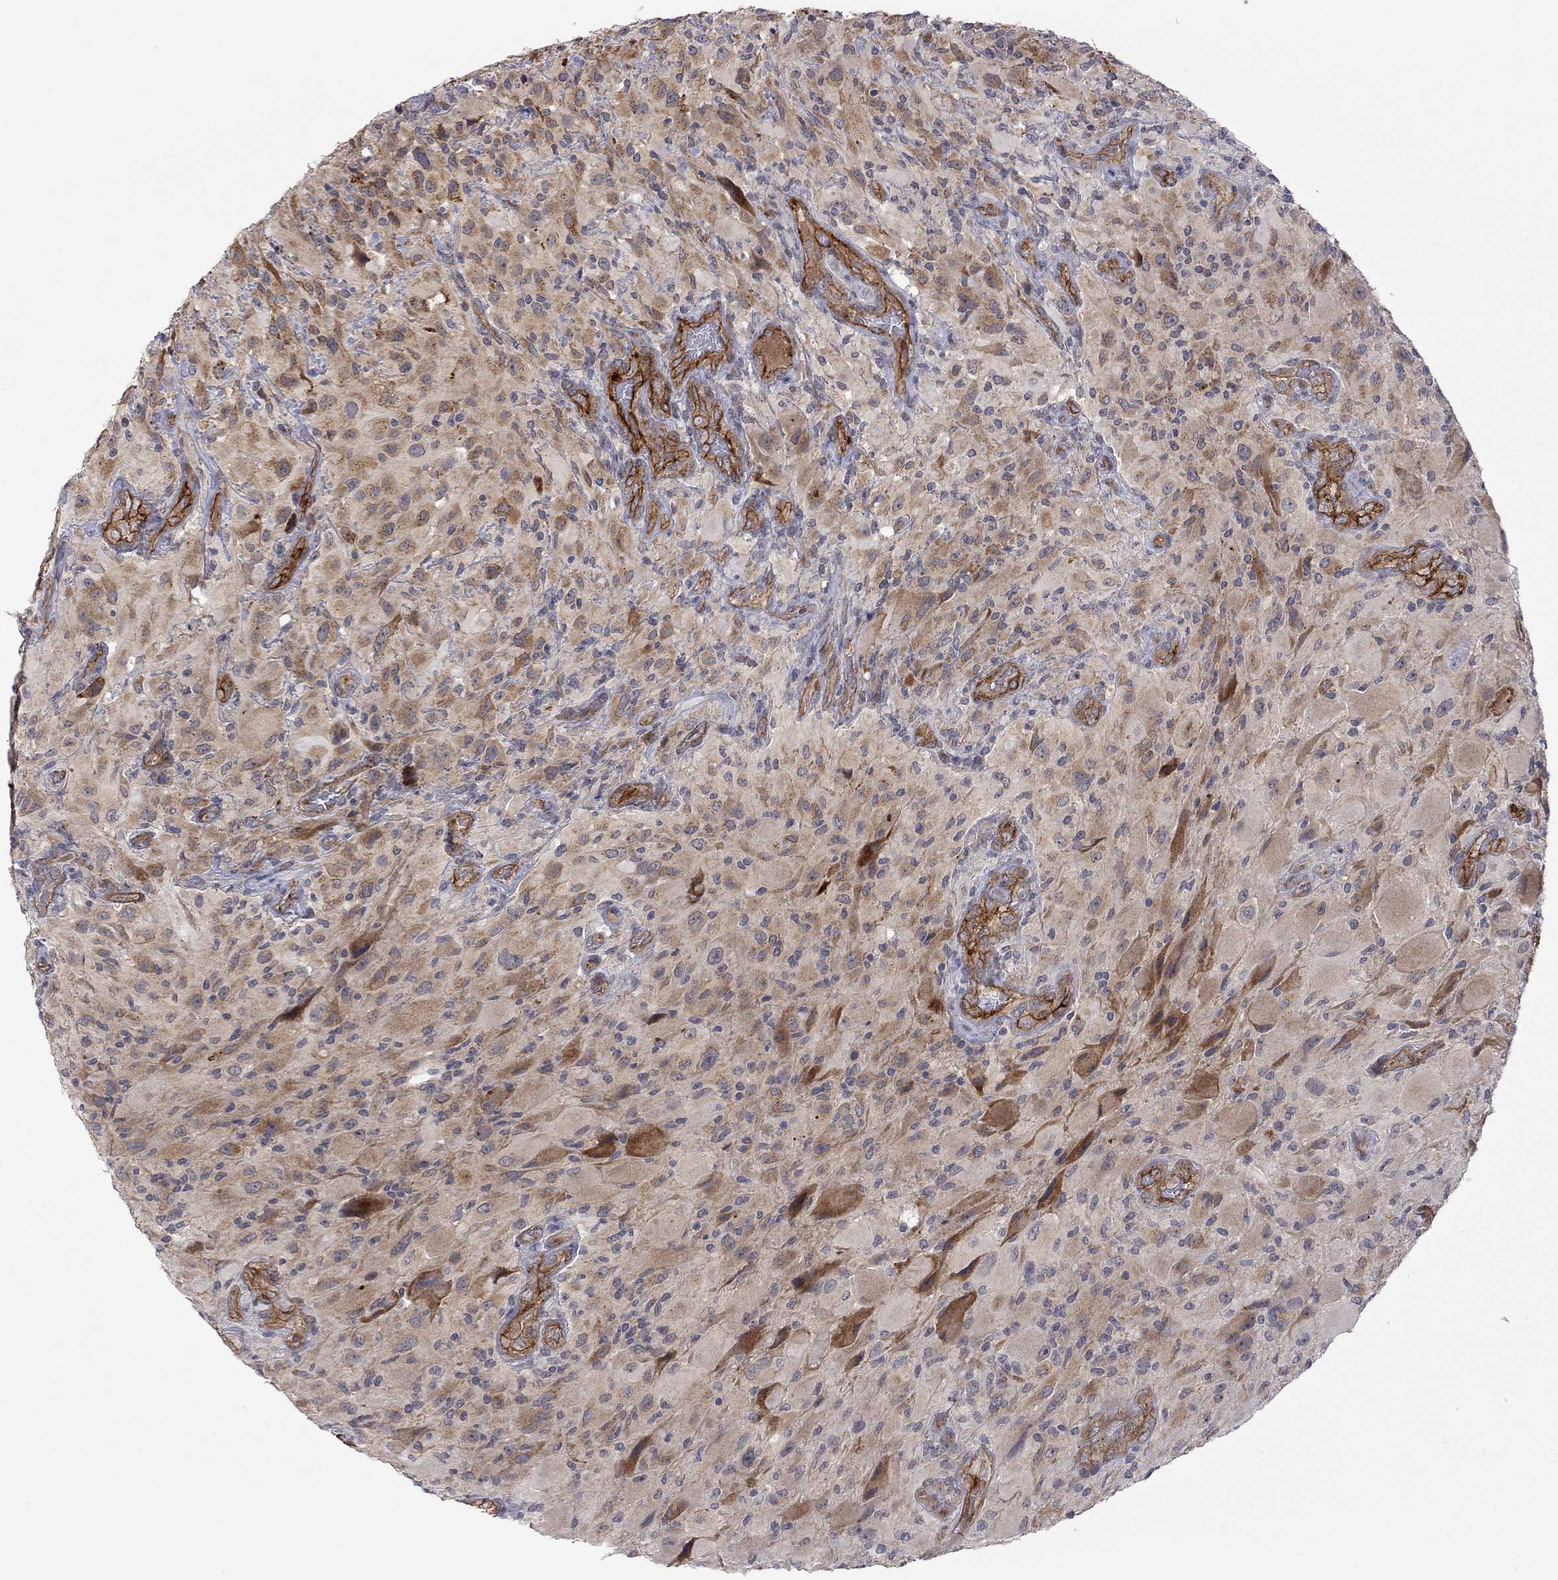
{"staining": {"intensity": "moderate", "quantity": "<25%", "location": "cytoplasmic/membranous"}, "tissue": "glioma", "cell_type": "Tumor cells", "image_type": "cancer", "snomed": [{"axis": "morphology", "description": "Glioma, malignant, High grade"}, {"axis": "topography", "description": "Cerebral cortex"}], "caption": "DAB immunohistochemical staining of human malignant high-grade glioma shows moderate cytoplasmic/membranous protein staining in approximately <25% of tumor cells.", "gene": "EXOC3L2", "patient": {"sex": "male", "age": 35}}